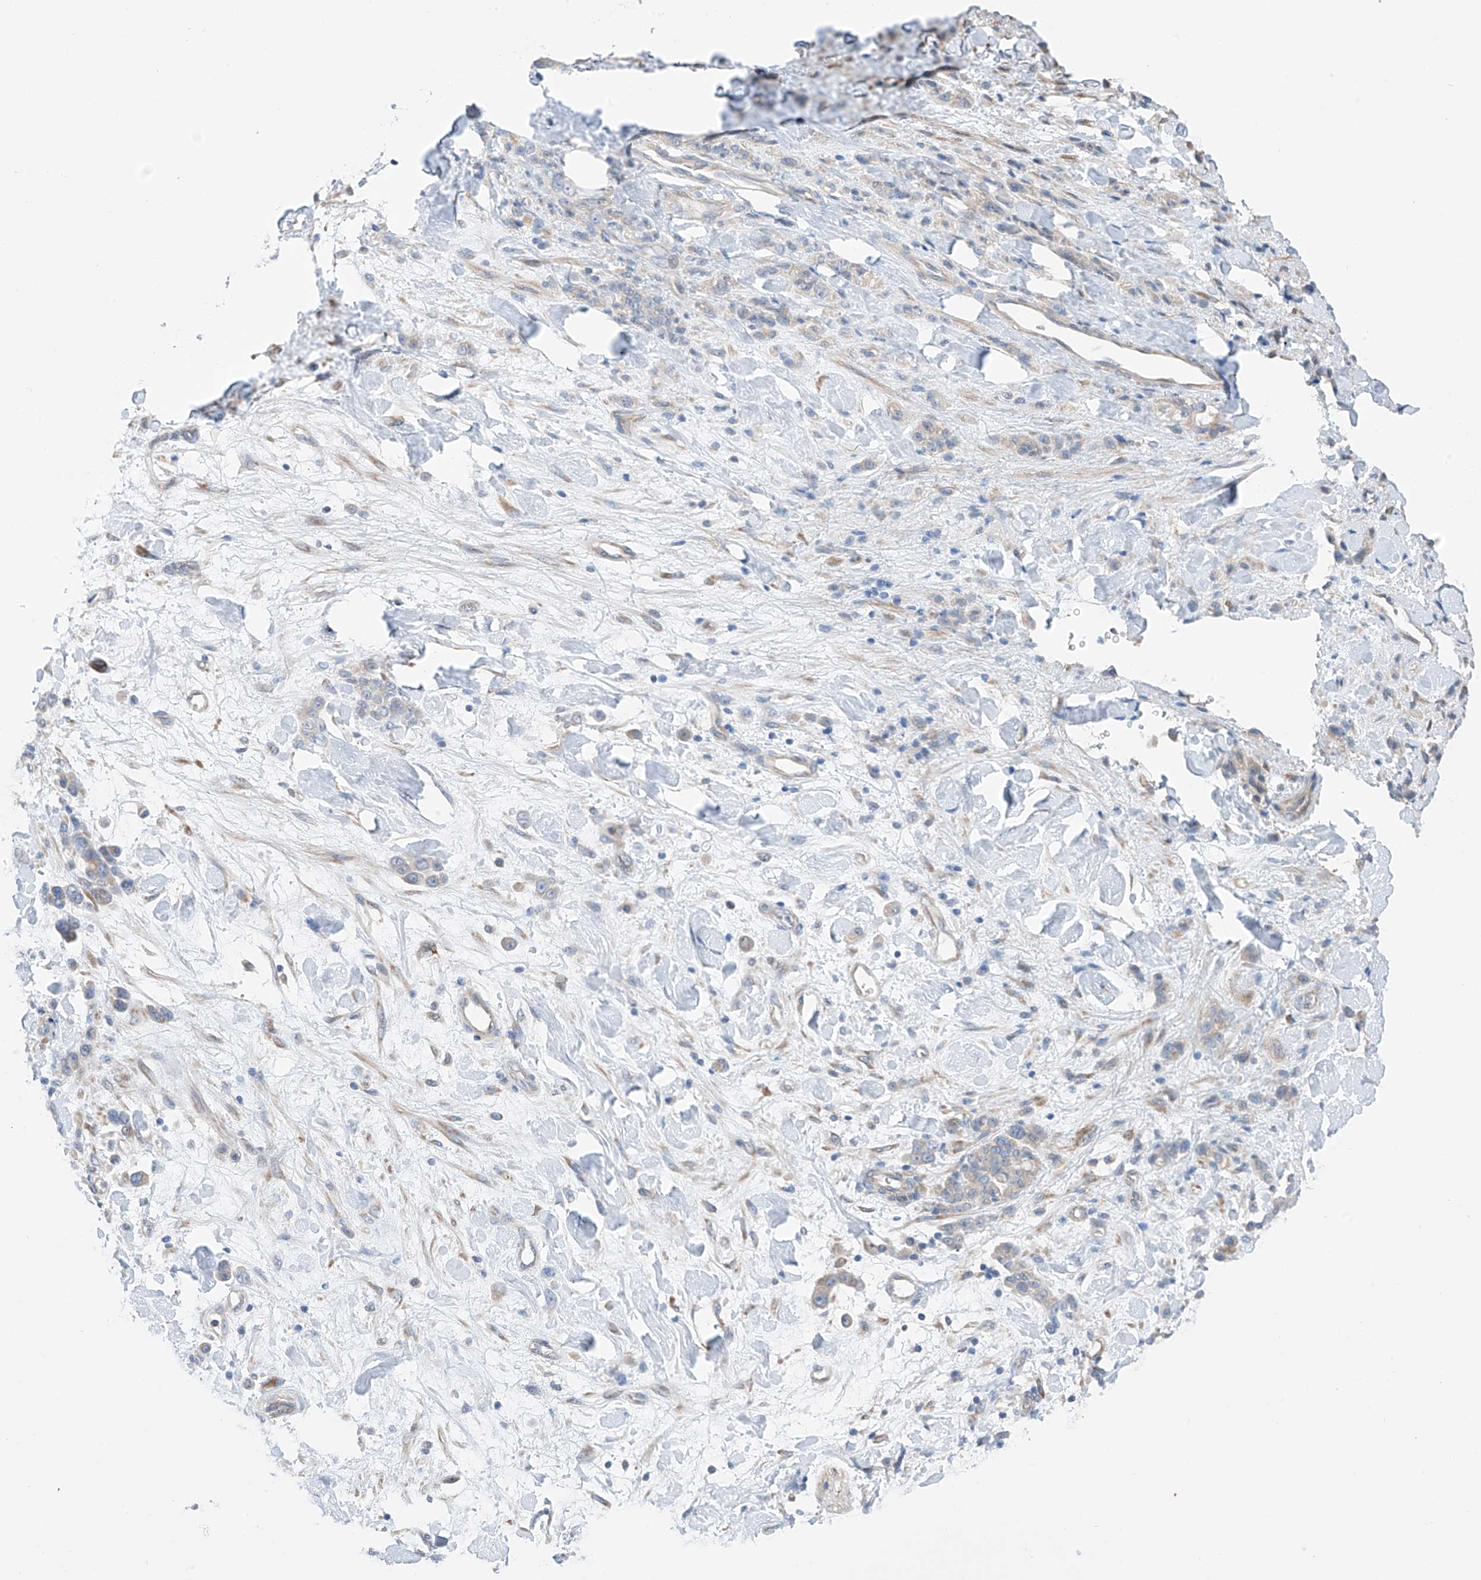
{"staining": {"intensity": "negative", "quantity": "none", "location": "none"}, "tissue": "stomach cancer", "cell_type": "Tumor cells", "image_type": "cancer", "snomed": [{"axis": "morphology", "description": "Normal tissue, NOS"}, {"axis": "morphology", "description": "Adenocarcinoma, NOS"}, {"axis": "topography", "description": "Stomach"}], "caption": "An image of human stomach cancer (adenocarcinoma) is negative for staining in tumor cells.", "gene": "REC8", "patient": {"sex": "male", "age": 82}}